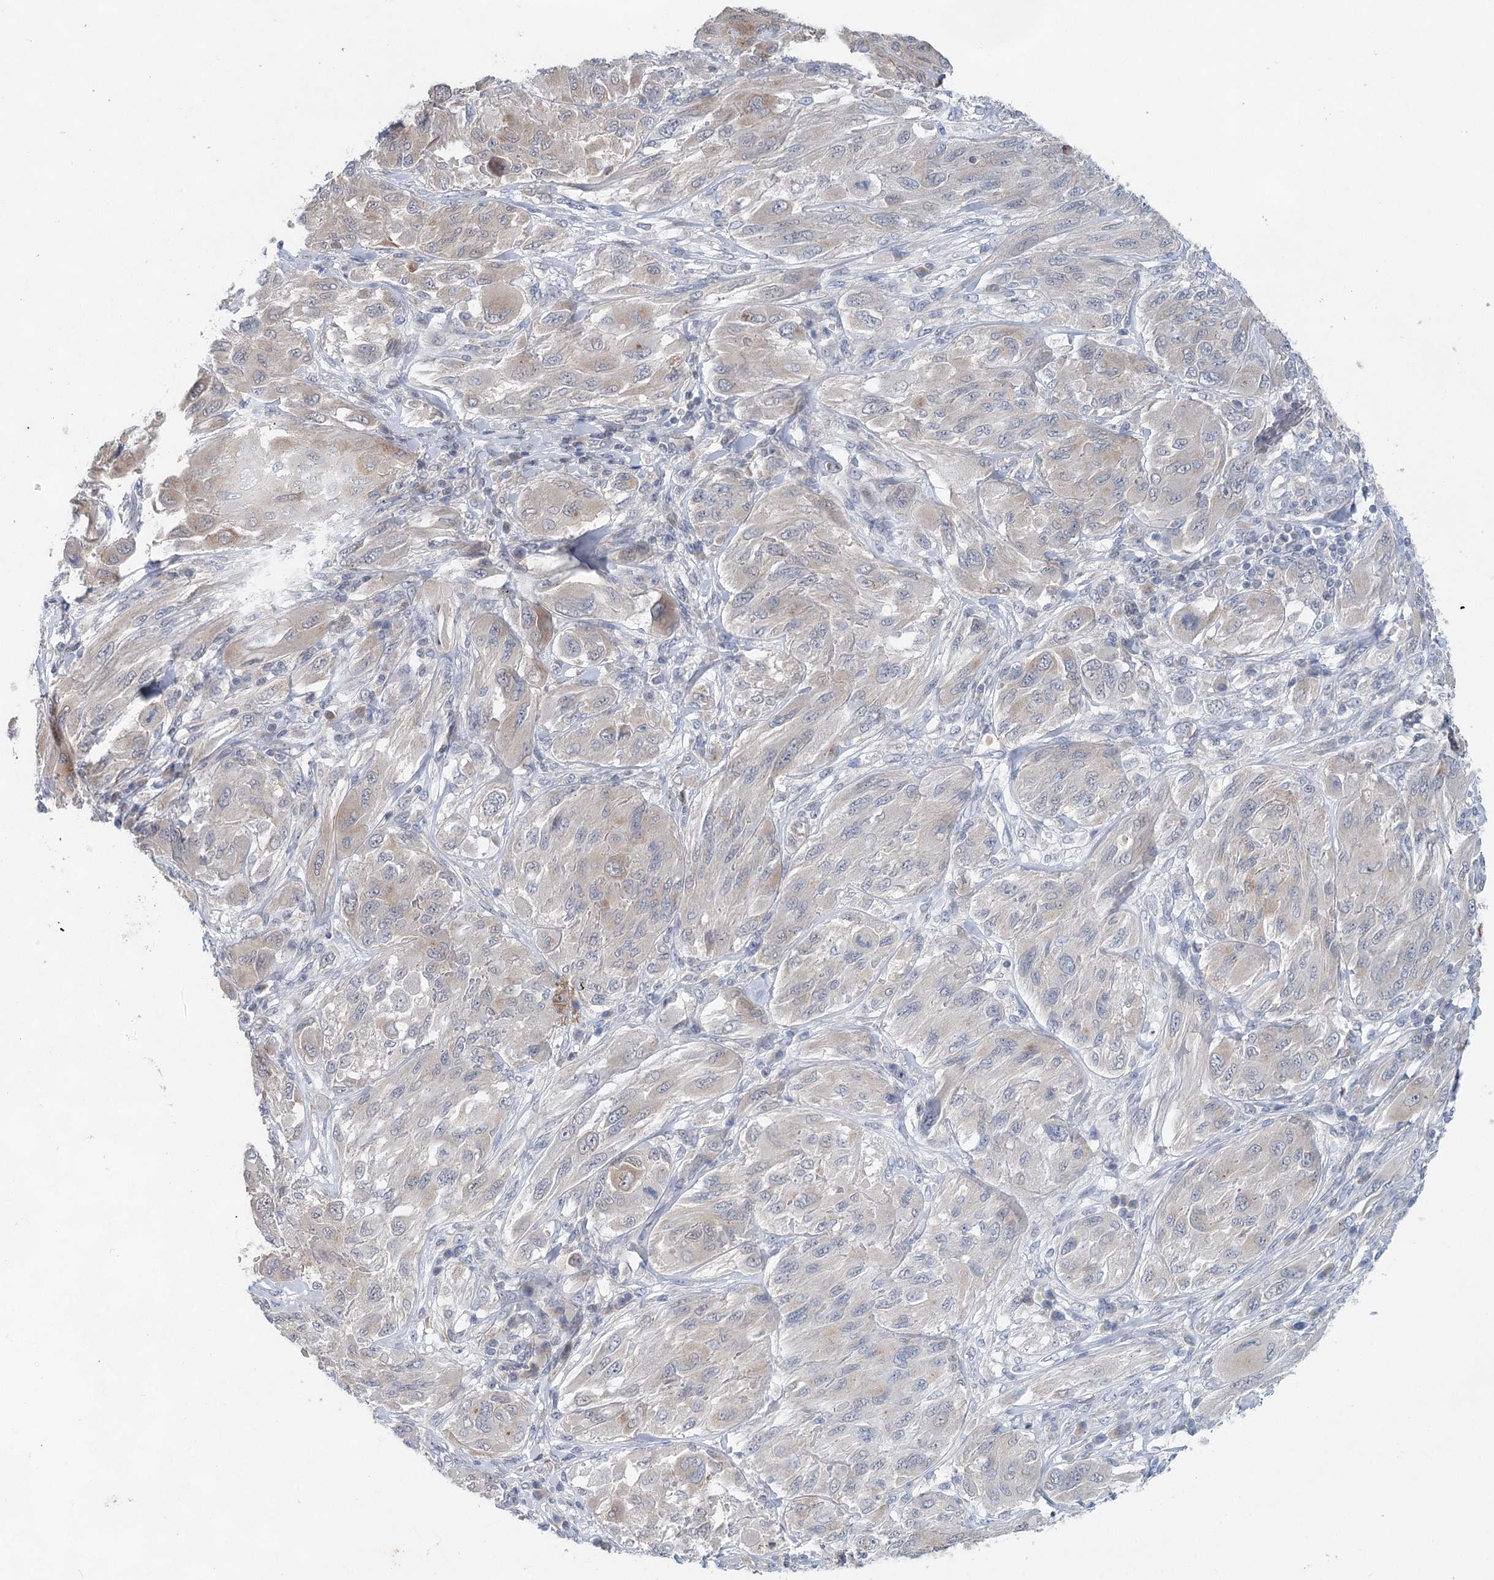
{"staining": {"intensity": "weak", "quantity": "<25%", "location": "cytoplasmic/membranous"}, "tissue": "melanoma", "cell_type": "Tumor cells", "image_type": "cancer", "snomed": [{"axis": "morphology", "description": "Malignant melanoma, NOS"}, {"axis": "topography", "description": "Skin"}], "caption": "There is no significant positivity in tumor cells of malignant melanoma.", "gene": "BLTP1", "patient": {"sex": "female", "age": 91}}